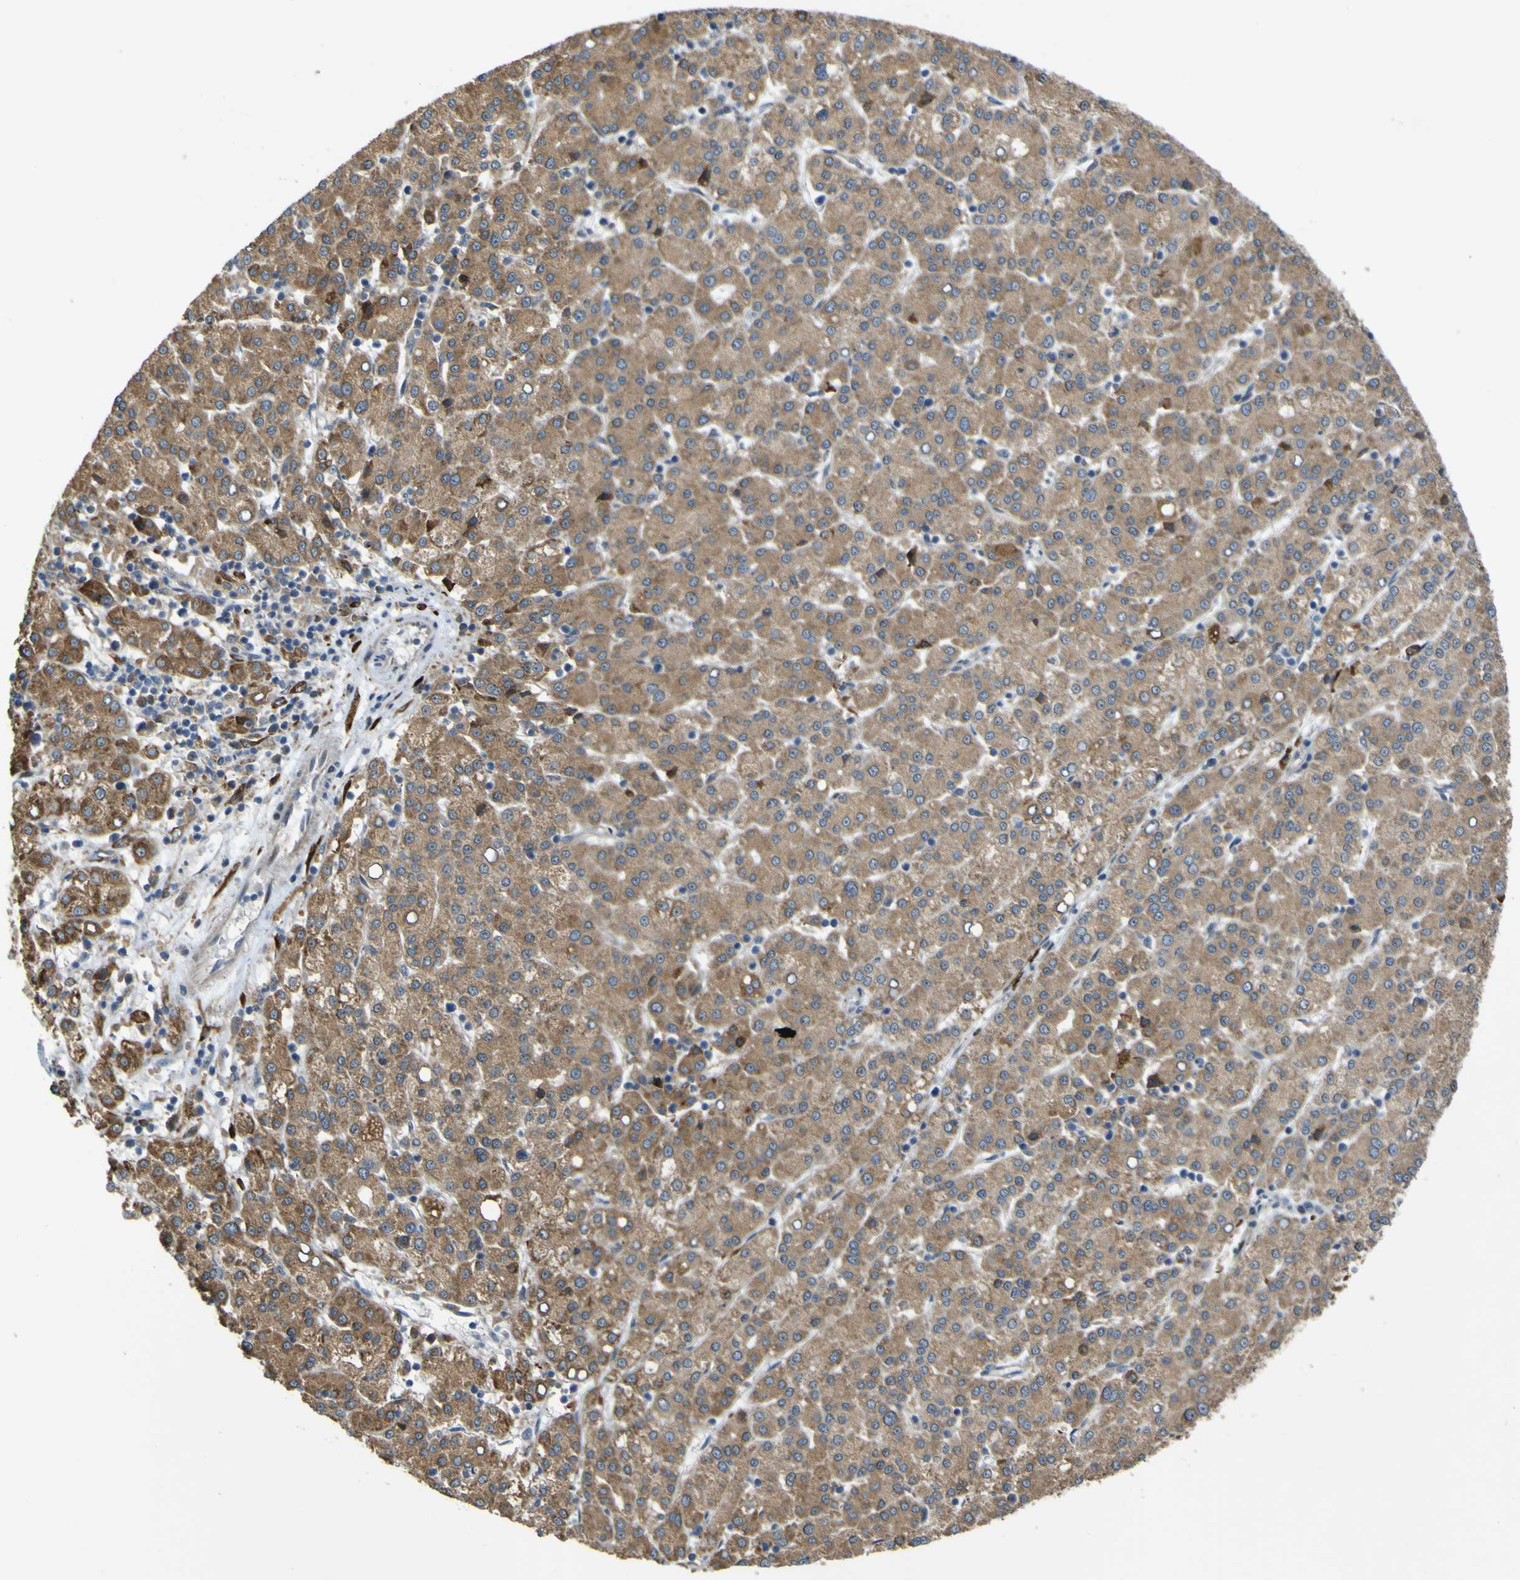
{"staining": {"intensity": "strong", "quantity": ">75%", "location": "cytoplasmic/membranous"}, "tissue": "liver cancer", "cell_type": "Tumor cells", "image_type": "cancer", "snomed": [{"axis": "morphology", "description": "Carcinoma, Hepatocellular, NOS"}, {"axis": "topography", "description": "Liver"}], "caption": "About >75% of tumor cells in human liver cancer reveal strong cytoplasmic/membranous protein positivity as visualized by brown immunohistochemical staining.", "gene": "LBHD1", "patient": {"sex": "female", "age": 58}}